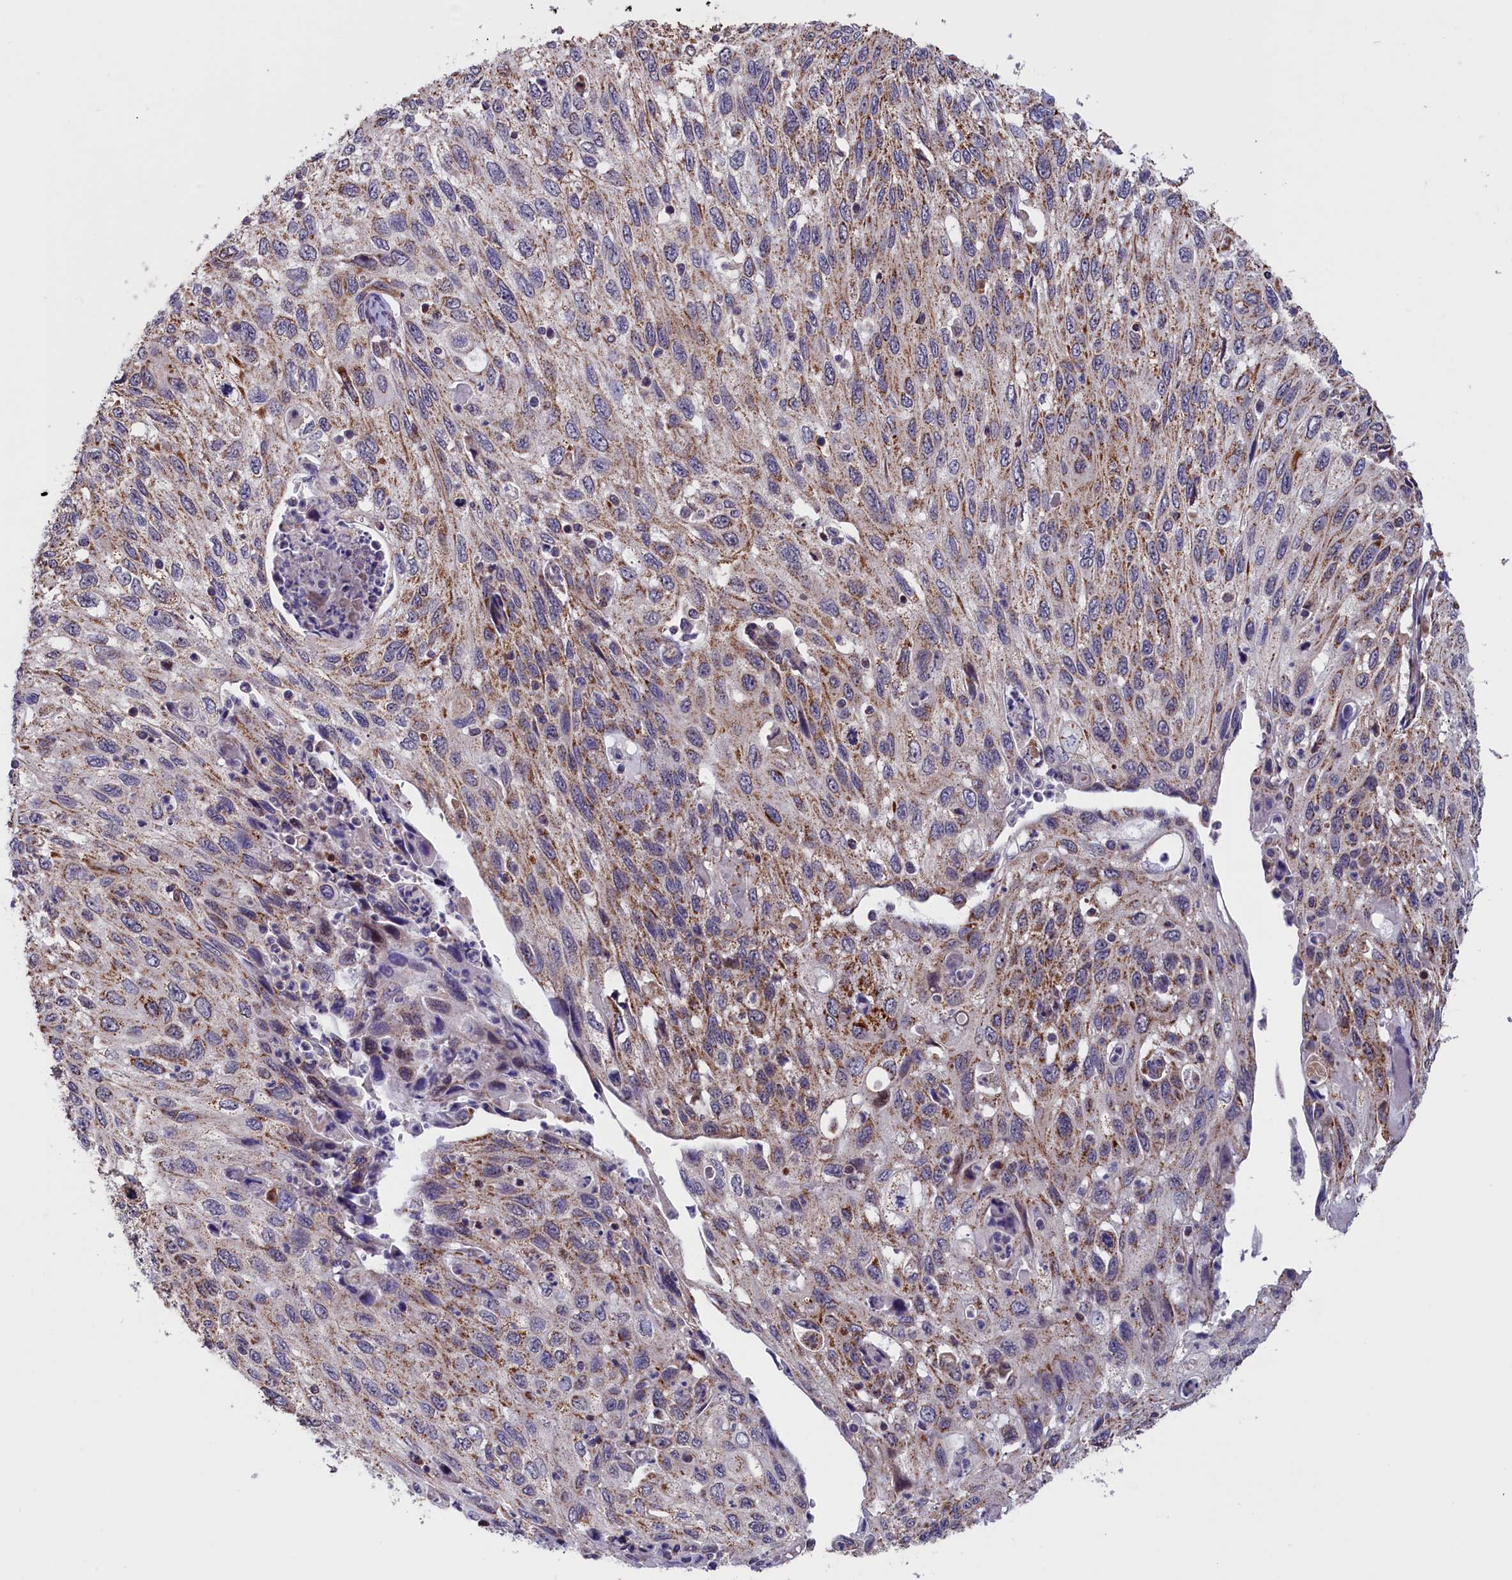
{"staining": {"intensity": "moderate", "quantity": "25%-75%", "location": "cytoplasmic/membranous"}, "tissue": "cervical cancer", "cell_type": "Tumor cells", "image_type": "cancer", "snomed": [{"axis": "morphology", "description": "Squamous cell carcinoma, NOS"}, {"axis": "topography", "description": "Cervix"}], "caption": "Moderate cytoplasmic/membranous expression for a protein is appreciated in about 25%-75% of tumor cells of cervical squamous cell carcinoma using immunohistochemistry (IHC).", "gene": "TIMM44", "patient": {"sex": "female", "age": 70}}